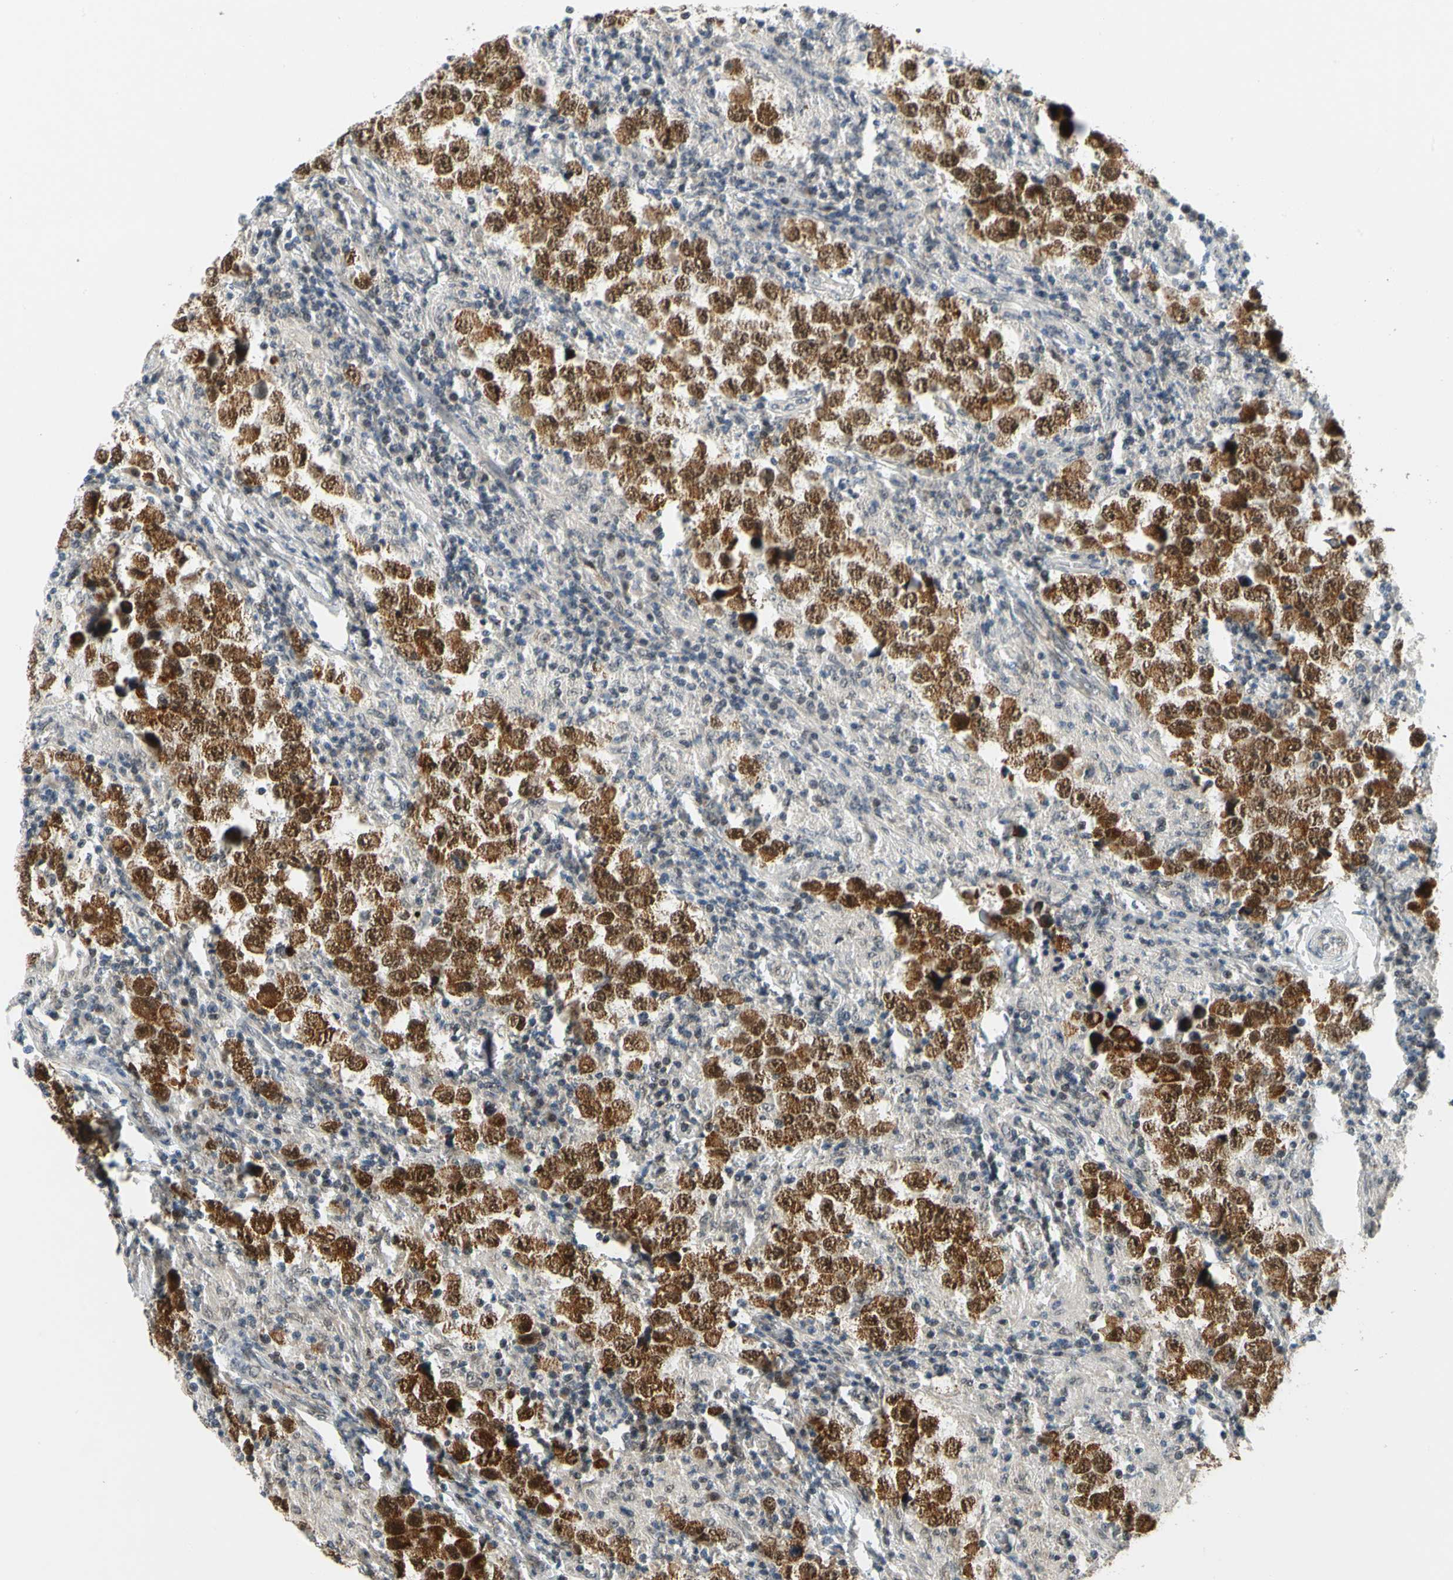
{"staining": {"intensity": "strong", "quantity": ">75%", "location": "cytoplasmic/membranous,nuclear"}, "tissue": "testis cancer", "cell_type": "Tumor cells", "image_type": "cancer", "snomed": [{"axis": "morphology", "description": "Carcinoma, Embryonal, NOS"}, {"axis": "topography", "description": "Testis"}], "caption": "A high-resolution image shows immunohistochemistry (IHC) staining of testis cancer, which reveals strong cytoplasmic/membranous and nuclear expression in about >75% of tumor cells. Using DAB (brown) and hematoxylin (blue) stains, captured at high magnification using brightfield microscopy.", "gene": "POGZ", "patient": {"sex": "male", "age": 21}}